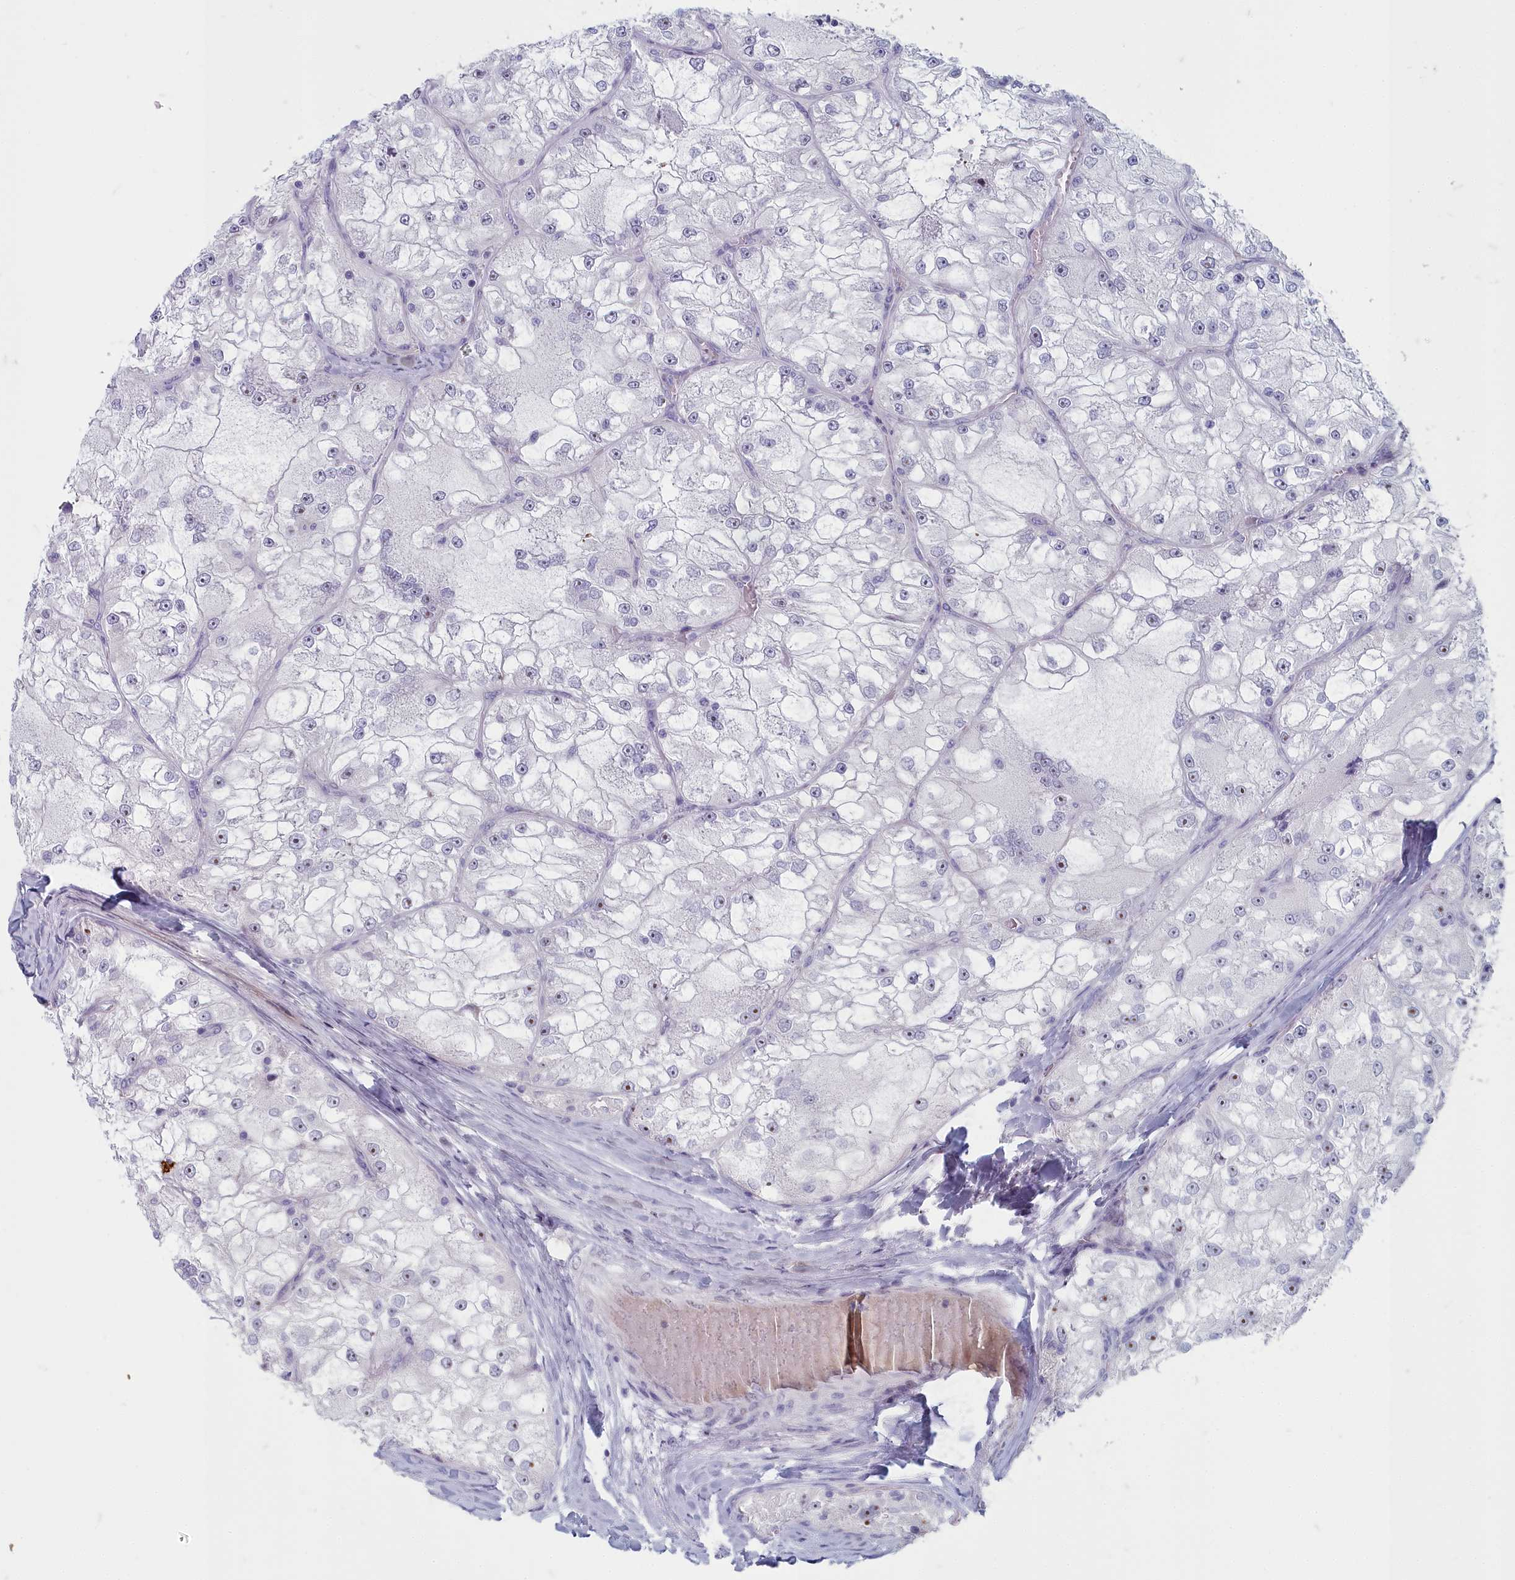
{"staining": {"intensity": "negative", "quantity": "none", "location": "none"}, "tissue": "renal cancer", "cell_type": "Tumor cells", "image_type": "cancer", "snomed": [{"axis": "morphology", "description": "Adenocarcinoma, NOS"}, {"axis": "topography", "description": "Kidney"}], "caption": "An immunohistochemistry (IHC) photomicrograph of renal cancer is shown. There is no staining in tumor cells of renal cancer. (Brightfield microscopy of DAB immunohistochemistry at high magnification).", "gene": "INSYN2A", "patient": {"sex": "female", "age": 72}}